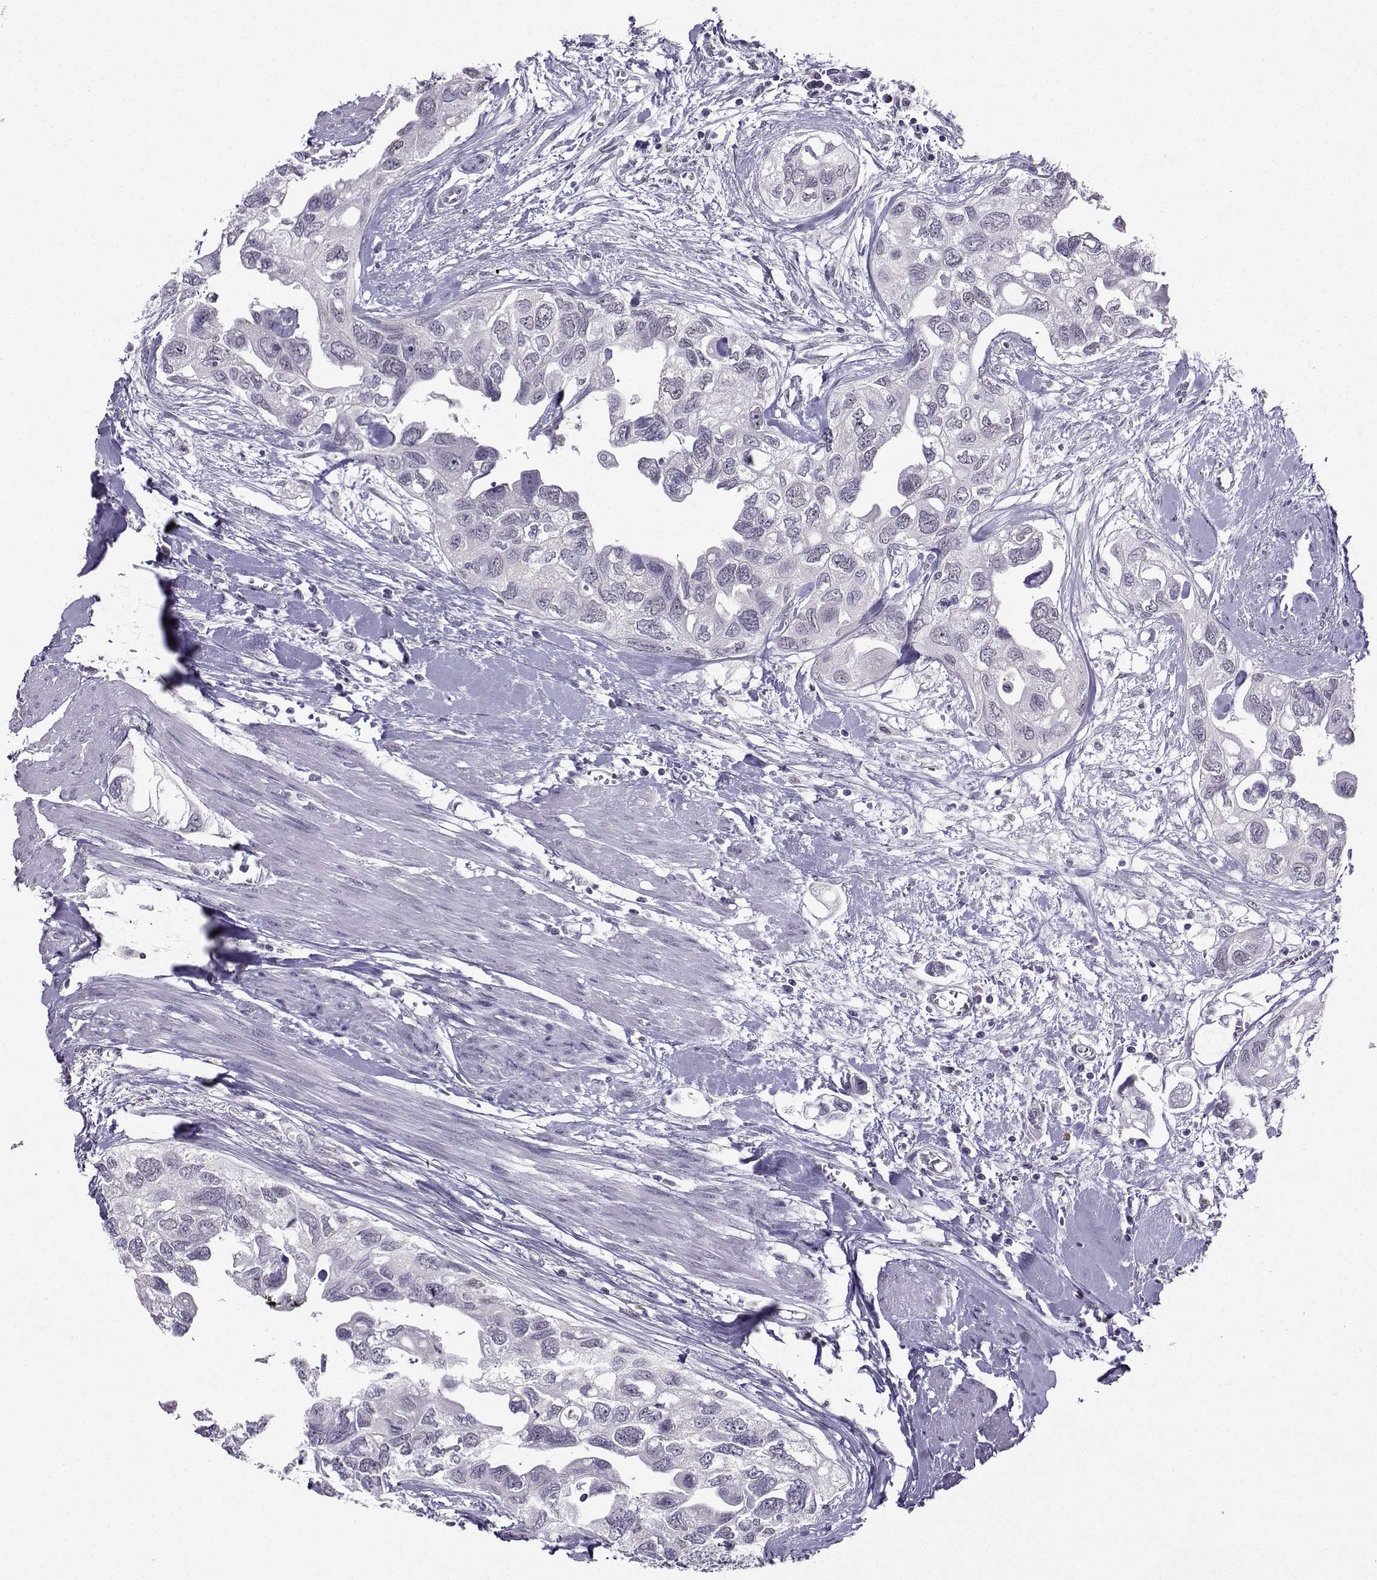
{"staining": {"intensity": "negative", "quantity": "none", "location": "none"}, "tissue": "urothelial cancer", "cell_type": "Tumor cells", "image_type": "cancer", "snomed": [{"axis": "morphology", "description": "Urothelial carcinoma, High grade"}, {"axis": "topography", "description": "Urinary bladder"}], "caption": "High magnification brightfield microscopy of urothelial cancer stained with DAB (3,3'-diaminobenzidine) (brown) and counterstained with hematoxylin (blue): tumor cells show no significant expression.", "gene": "LRFN2", "patient": {"sex": "male", "age": 59}}